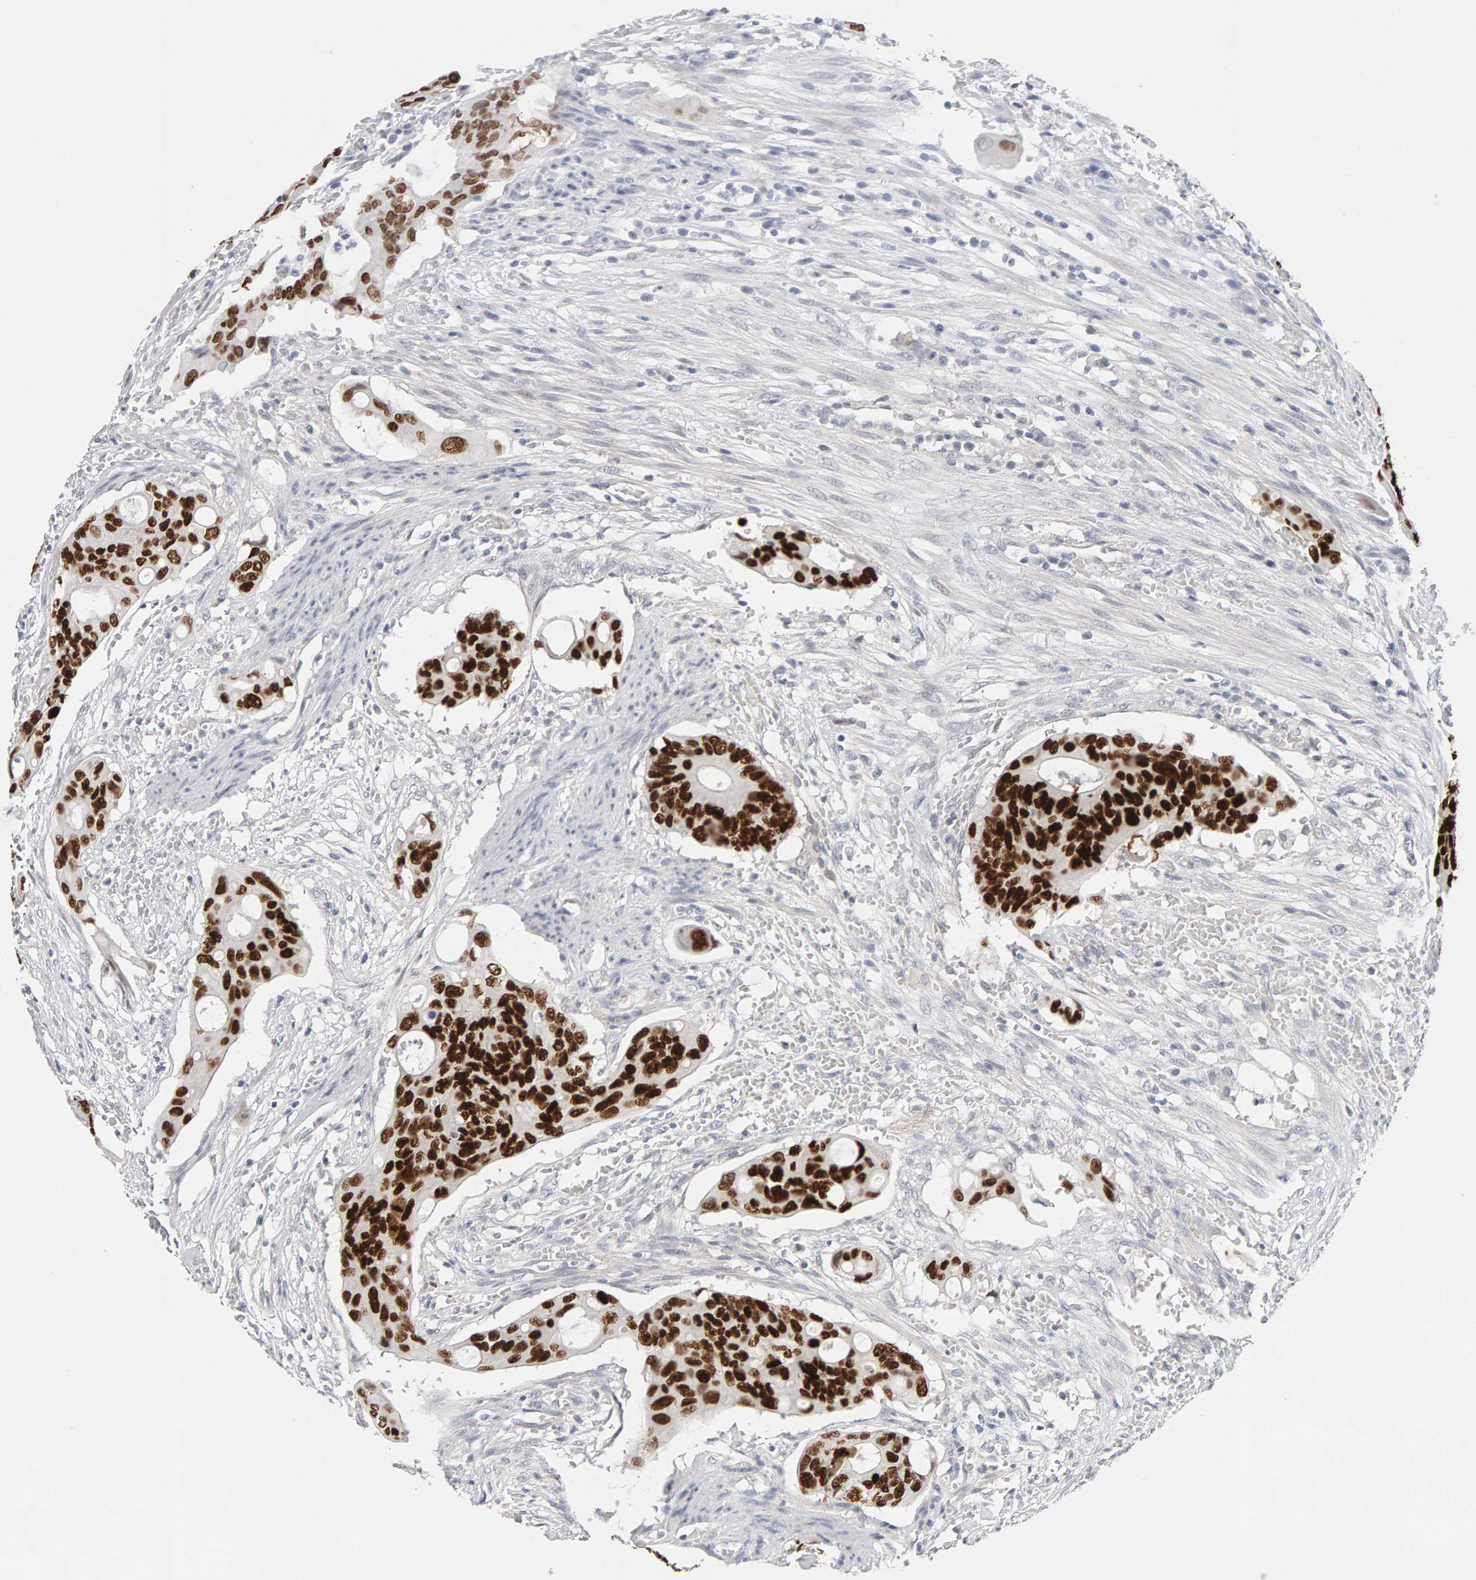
{"staining": {"intensity": "strong", "quantity": ">75%", "location": "nuclear"}, "tissue": "colorectal cancer", "cell_type": "Tumor cells", "image_type": "cancer", "snomed": [{"axis": "morphology", "description": "Adenocarcinoma, NOS"}, {"axis": "topography", "description": "Colon"}], "caption": "The histopathology image reveals staining of adenocarcinoma (colorectal), revealing strong nuclear protein expression (brown color) within tumor cells.", "gene": "HNF4A", "patient": {"sex": "female", "age": 57}}